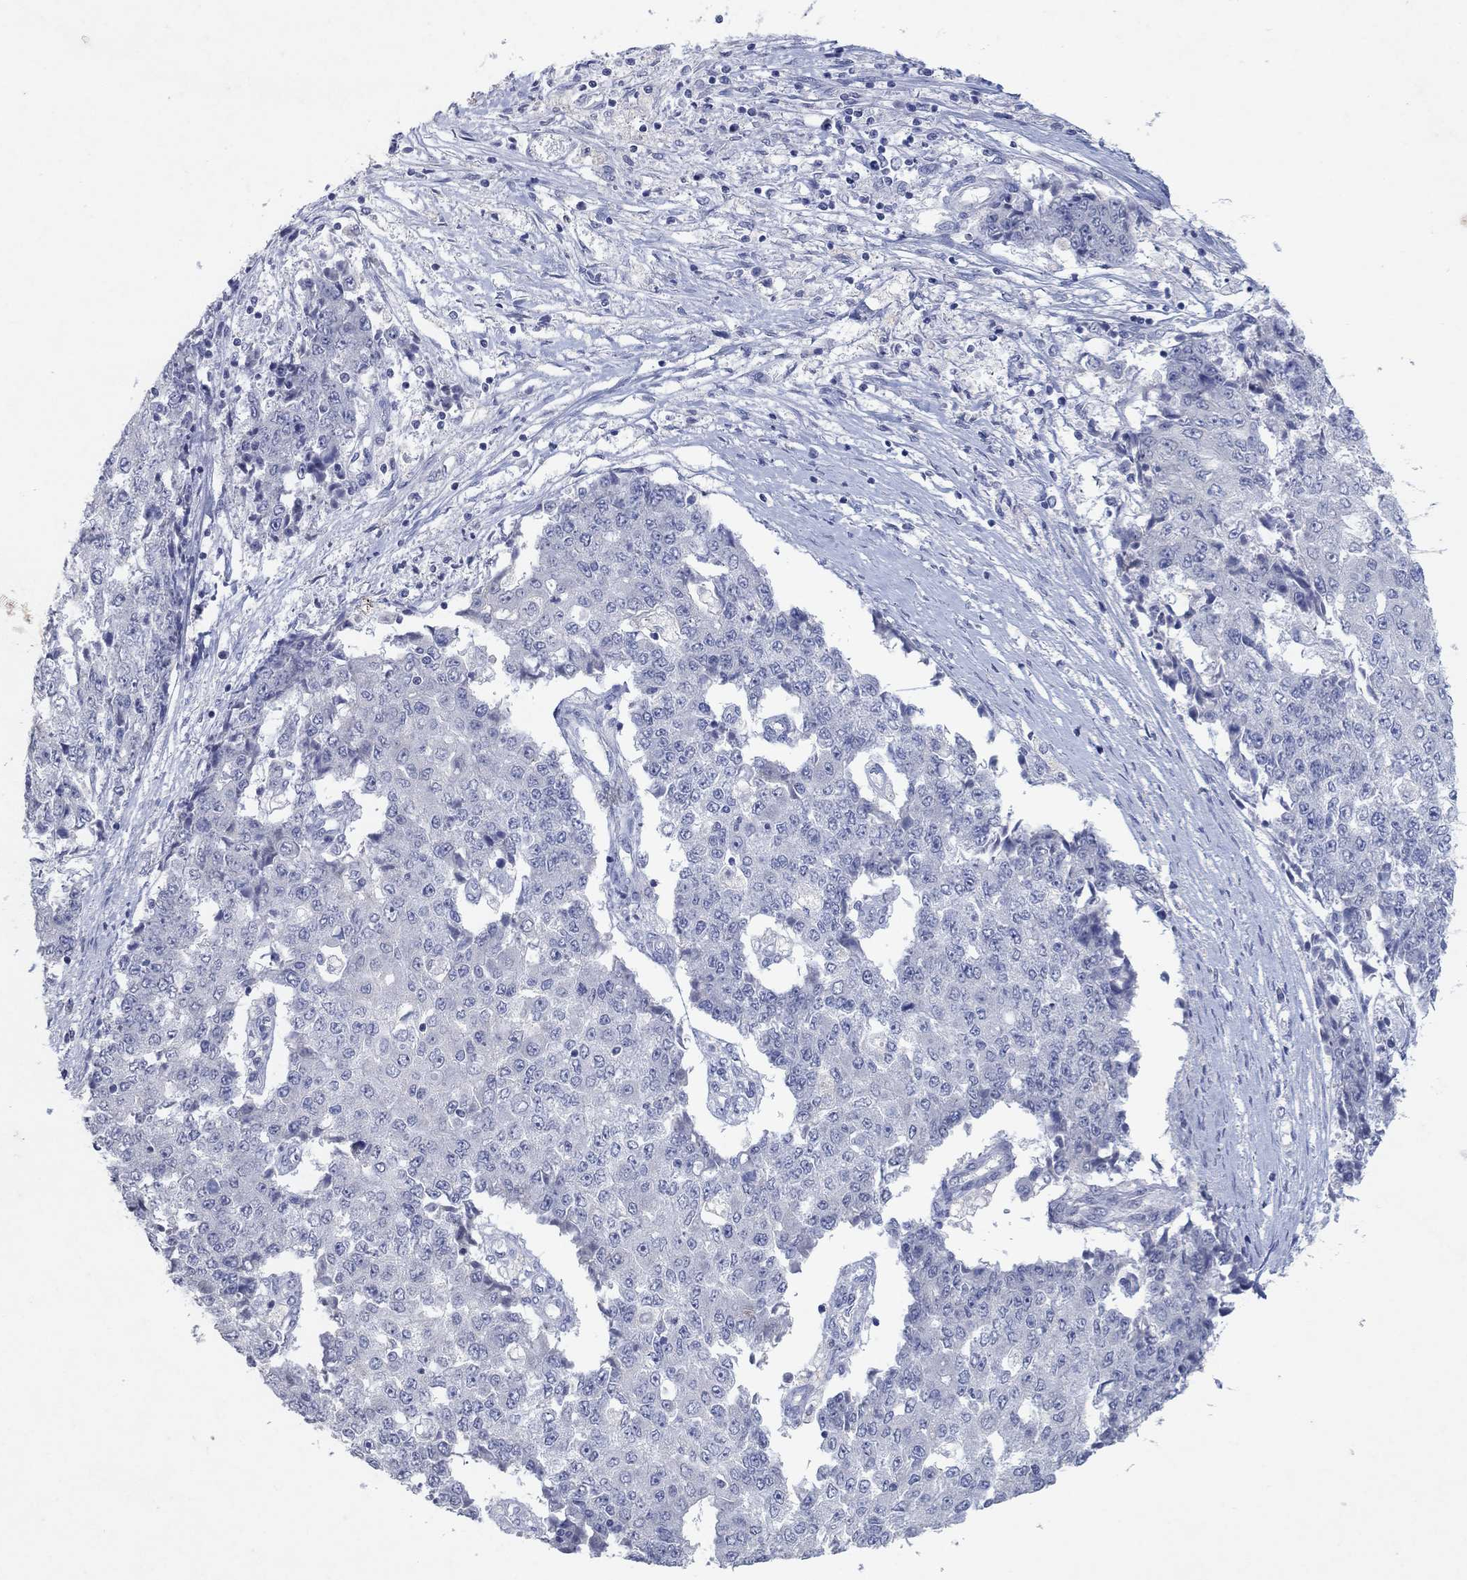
{"staining": {"intensity": "negative", "quantity": "none", "location": "none"}, "tissue": "ovarian cancer", "cell_type": "Tumor cells", "image_type": "cancer", "snomed": [{"axis": "morphology", "description": "Carcinoma, endometroid"}, {"axis": "topography", "description": "Ovary"}], "caption": "Immunohistochemistry image of neoplastic tissue: ovarian cancer stained with DAB (3,3'-diaminobenzidine) exhibits no significant protein staining in tumor cells.", "gene": "KRT40", "patient": {"sex": "female", "age": 42}}